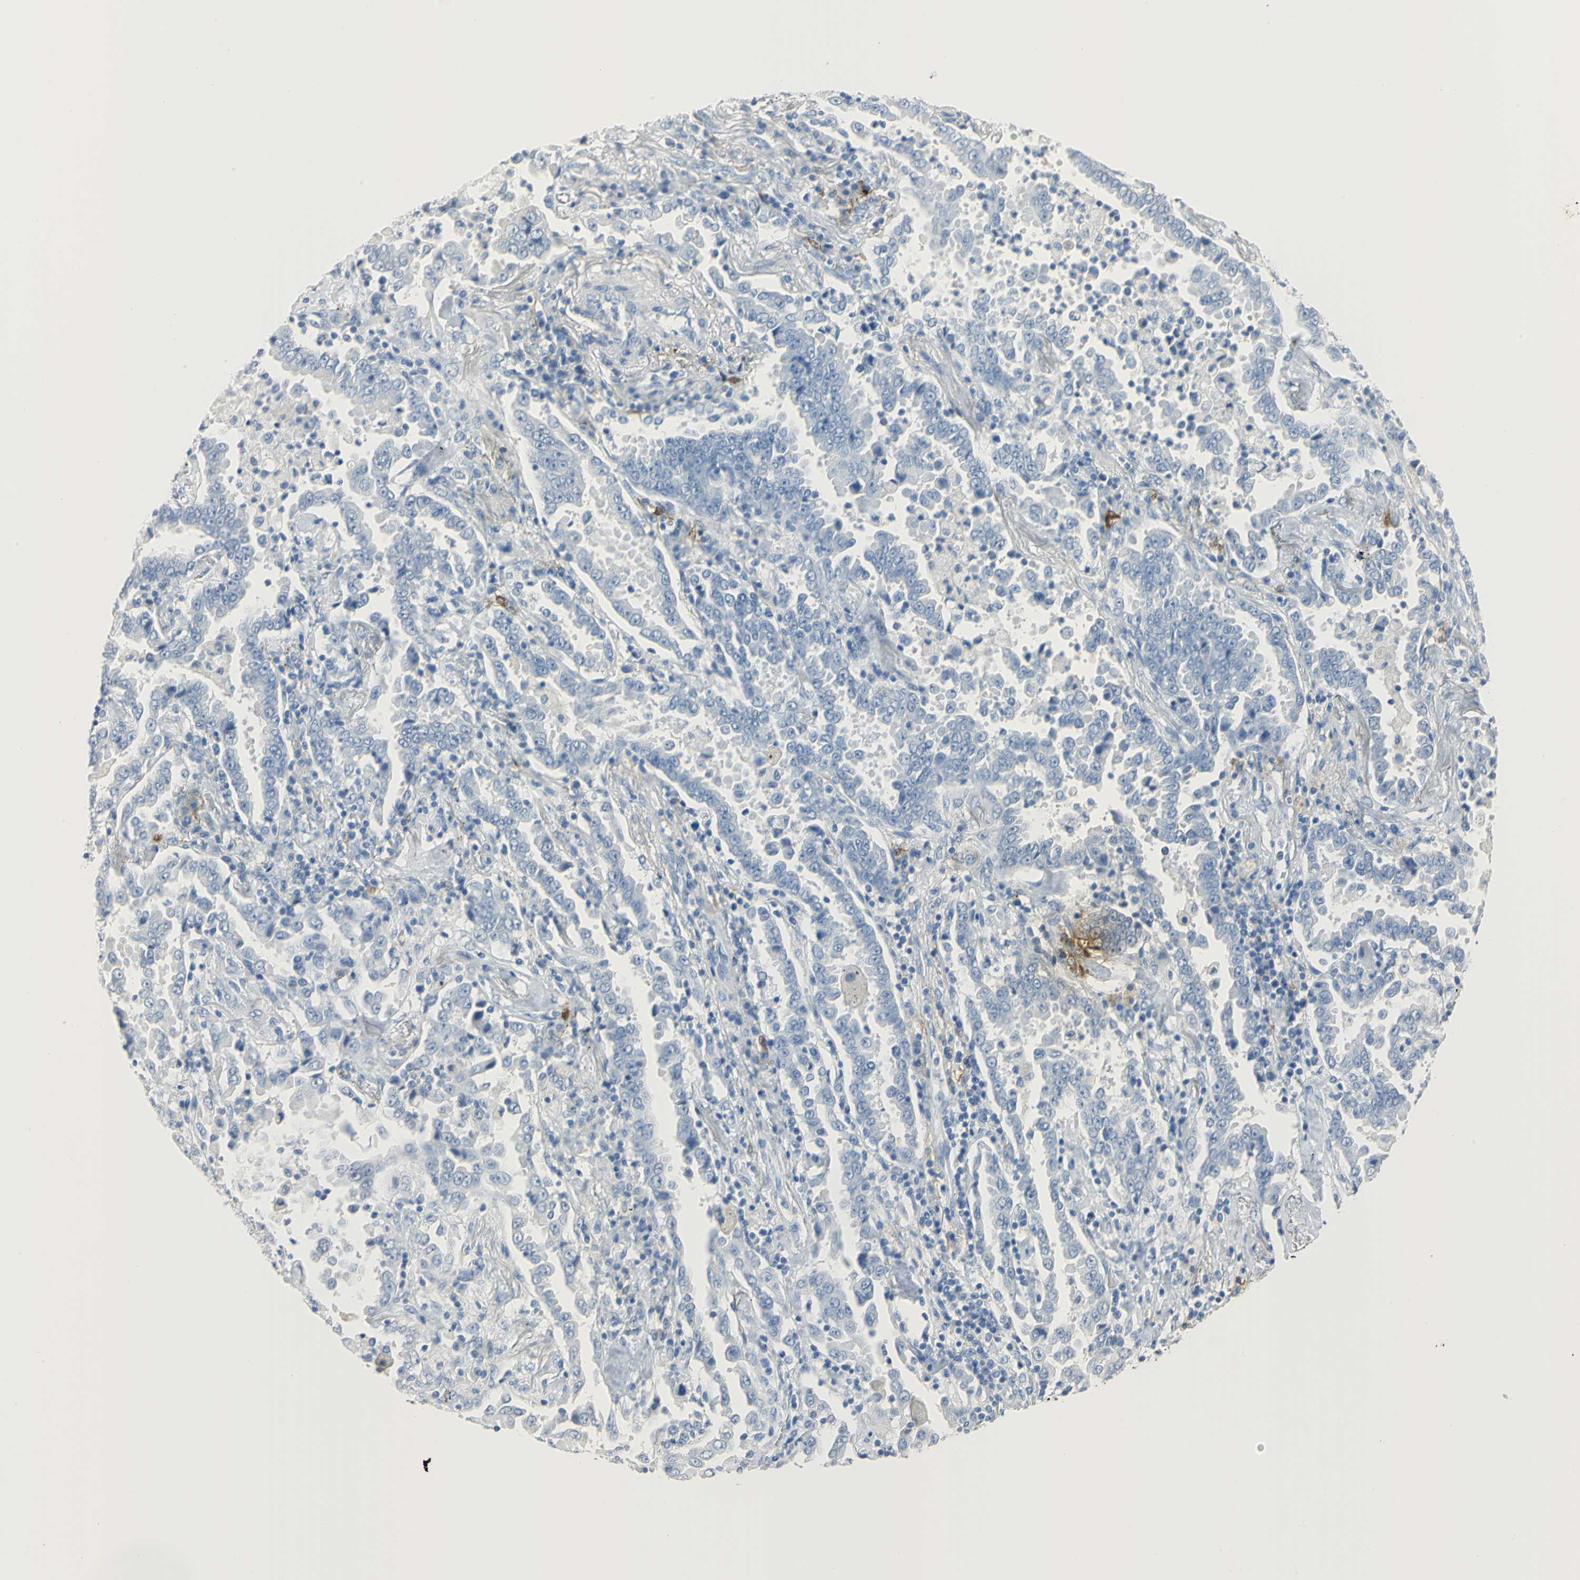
{"staining": {"intensity": "negative", "quantity": "none", "location": "none"}, "tissue": "lung cancer", "cell_type": "Tumor cells", "image_type": "cancer", "snomed": [{"axis": "morphology", "description": "Normal tissue, NOS"}, {"axis": "morphology", "description": "Inflammation, NOS"}, {"axis": "morphology", "description": "Adenocarcinoma, NOS"}, {"axis": "topography", "description": "Lung"}], "caption": "This image is of lung cancer stained with immunohistochemistry (IHC) to label a protein in brown with the nuclei are counter-stained blue. There is no positivity in tumor cells. The staining is performed using DAB (3,3'-diaminobenzidine) brown chromogen with nuclei counter-stained in using hematoxylin.", "gene": "CA3", "patient": {"sex": "female", "age": 64}}